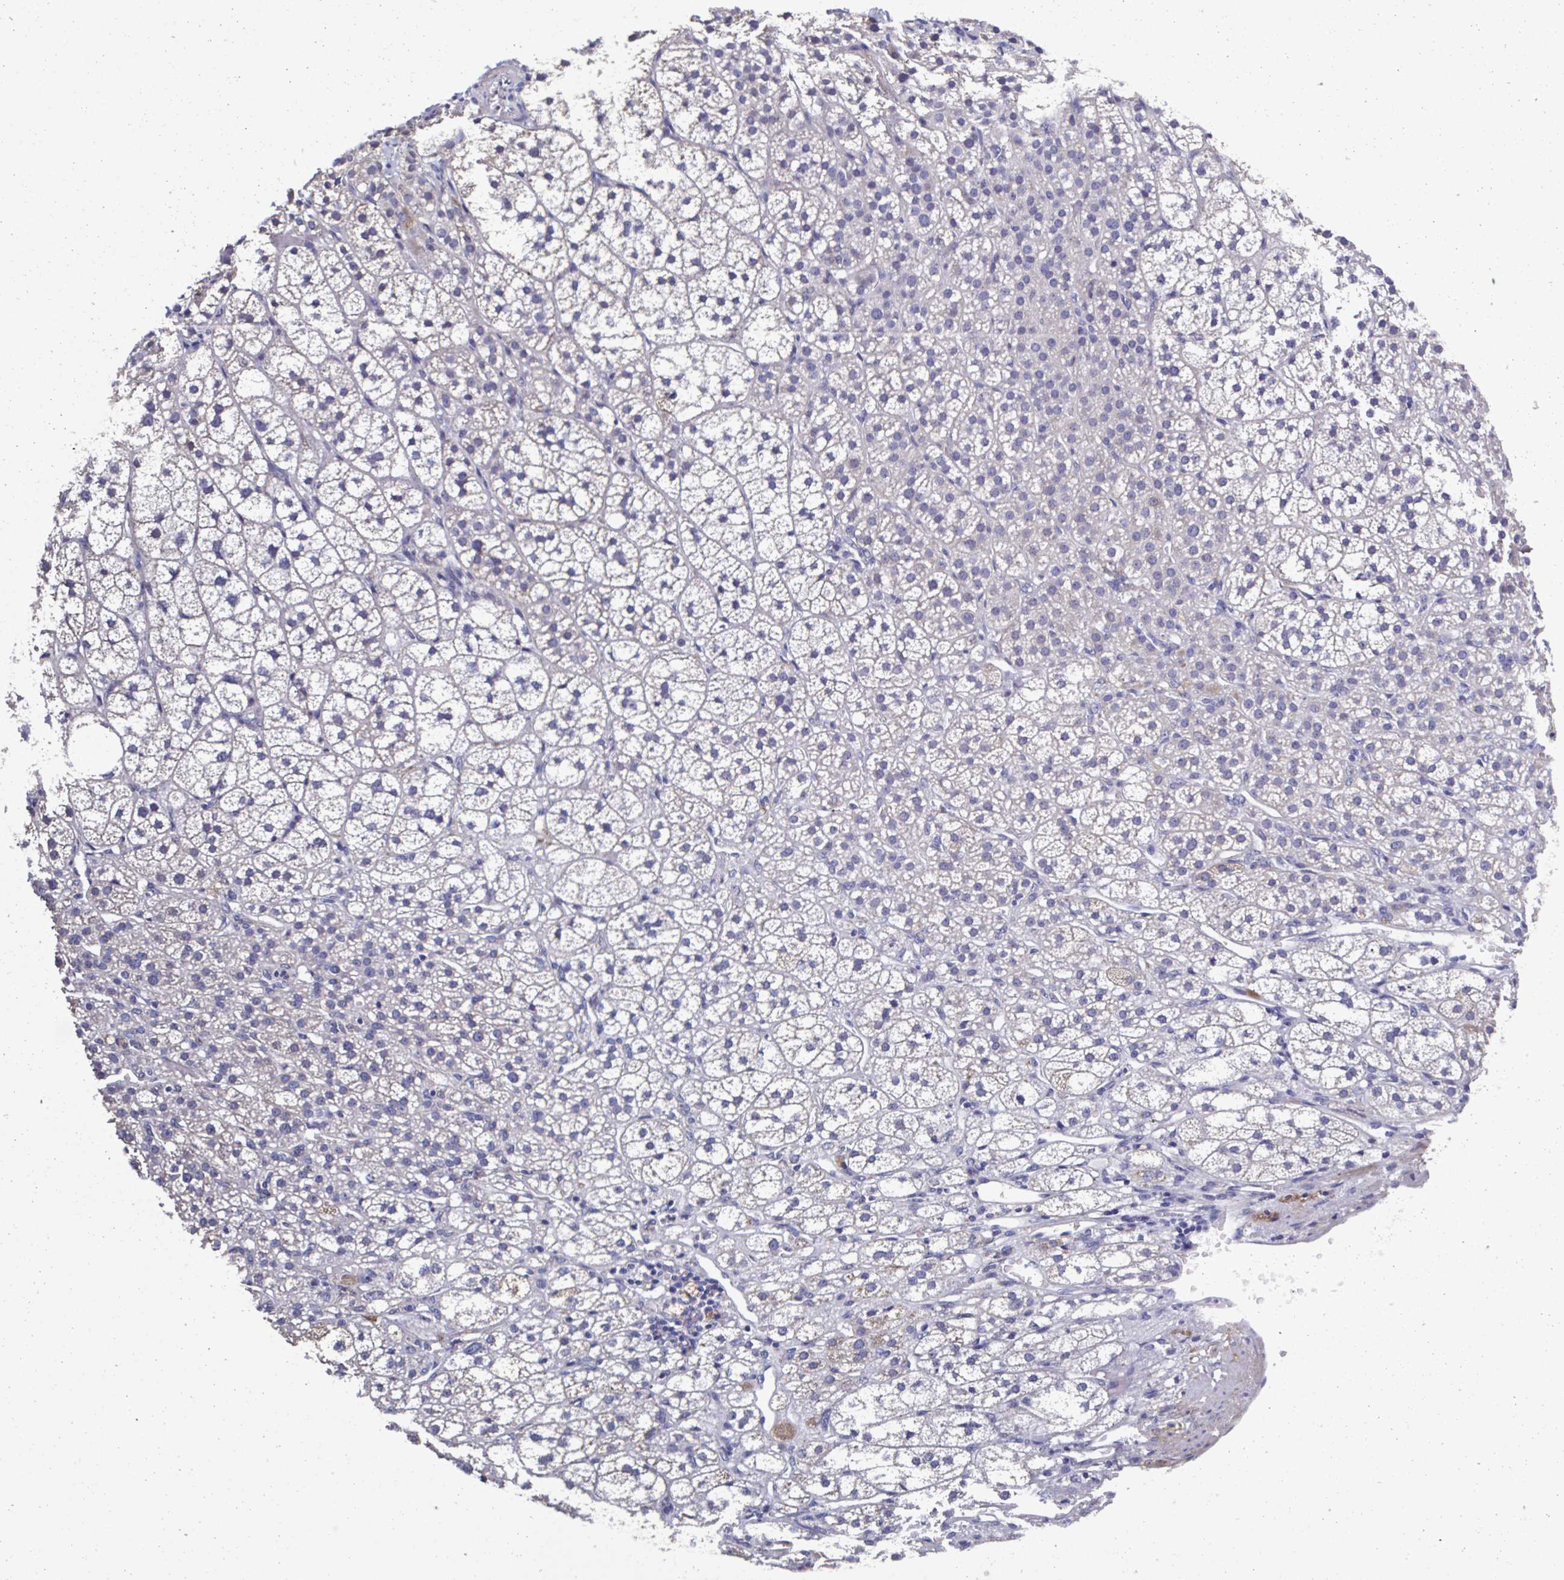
{"staining": {"intensity": "negative", "quantity": "none", "location": "none"}, "tissue": "adrenal gland", "cell_type": "Glandular cells", "image_type": "normal", "snomed": [{"axis": "morphology", "description": "Normal tissue, NOS"}, {"axis": "topography", "description": "Adrenal gland"}], "caption": "The photomicrograph demonstrates no significant staining in glandular cells of adrenal gland. The staining was performed using DAB (3,3'-diaminobenzidine) to visualize the protein expression in brown, while the nuclei were stained in blue with hematoxylin (Magnification: 20x).", "gene": "PLA2G4E", "patient": {"sex": "female", "age": 60}}